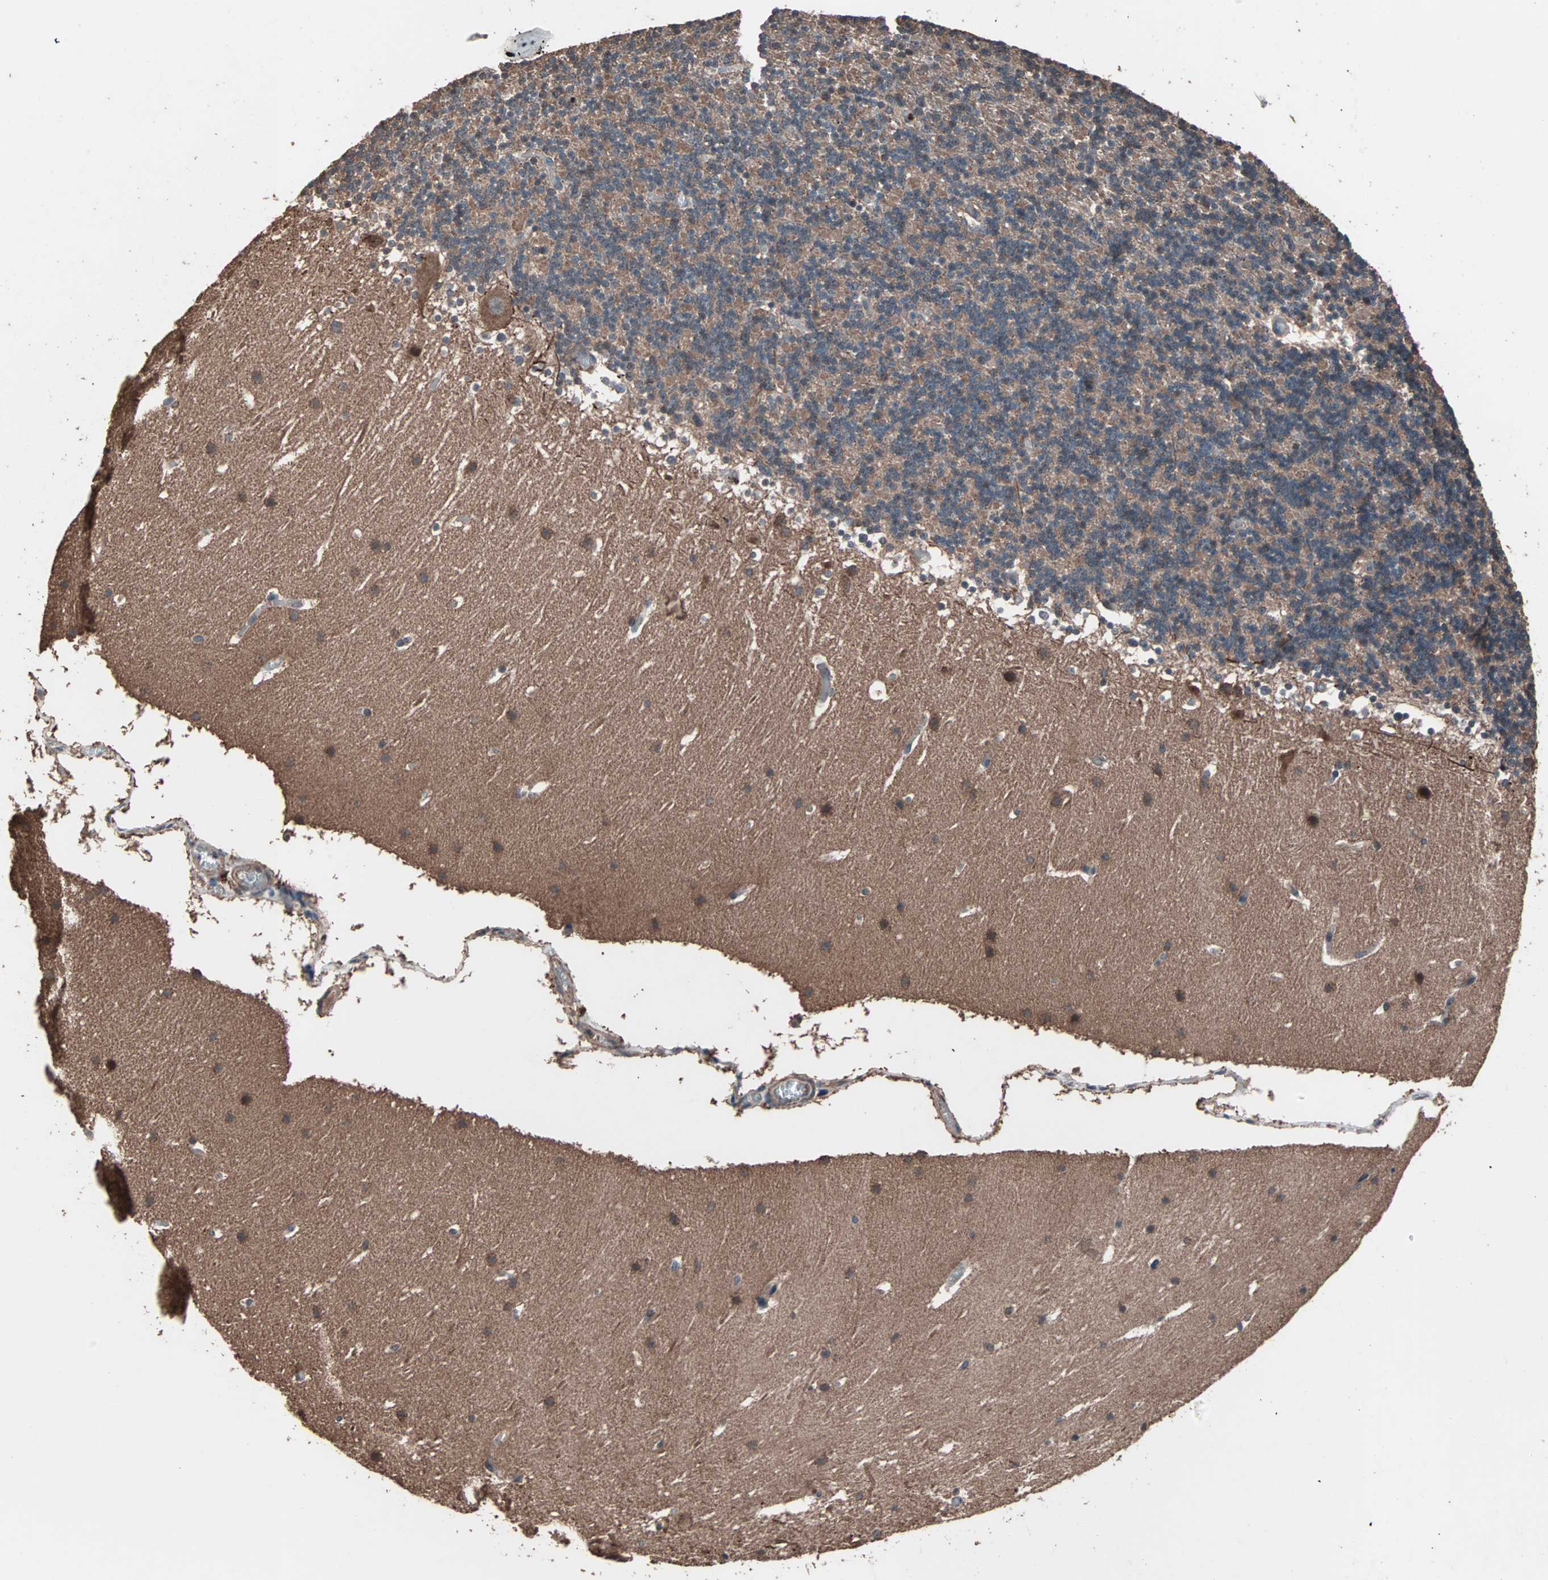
{"staining": {"intensity": "moderate", "quantity": "25%-75%", "location": "cytoplasmic/membranous"}, "tissue": "cerebellum", "cell_type": "Cells in granular layer", "image_type": "normal", "snomed": [{"axis": "morphology", "description": "Normal tissue, NOS"}, {"axis": "topography", "description": "Cerebellum"}], "caption": "A brown stain shows moderate cytoplasmic/membranous positivity of a protein in cells in granular layer of benign cerebellum. (Stains: DAB (3,3'-diaminobenzidine) in brown, nuclei in blue, Microscopy: brightfield microscopy at high magnification).", "gene": "MRPL2", "patient": {"sex": "male", "age": 45}}